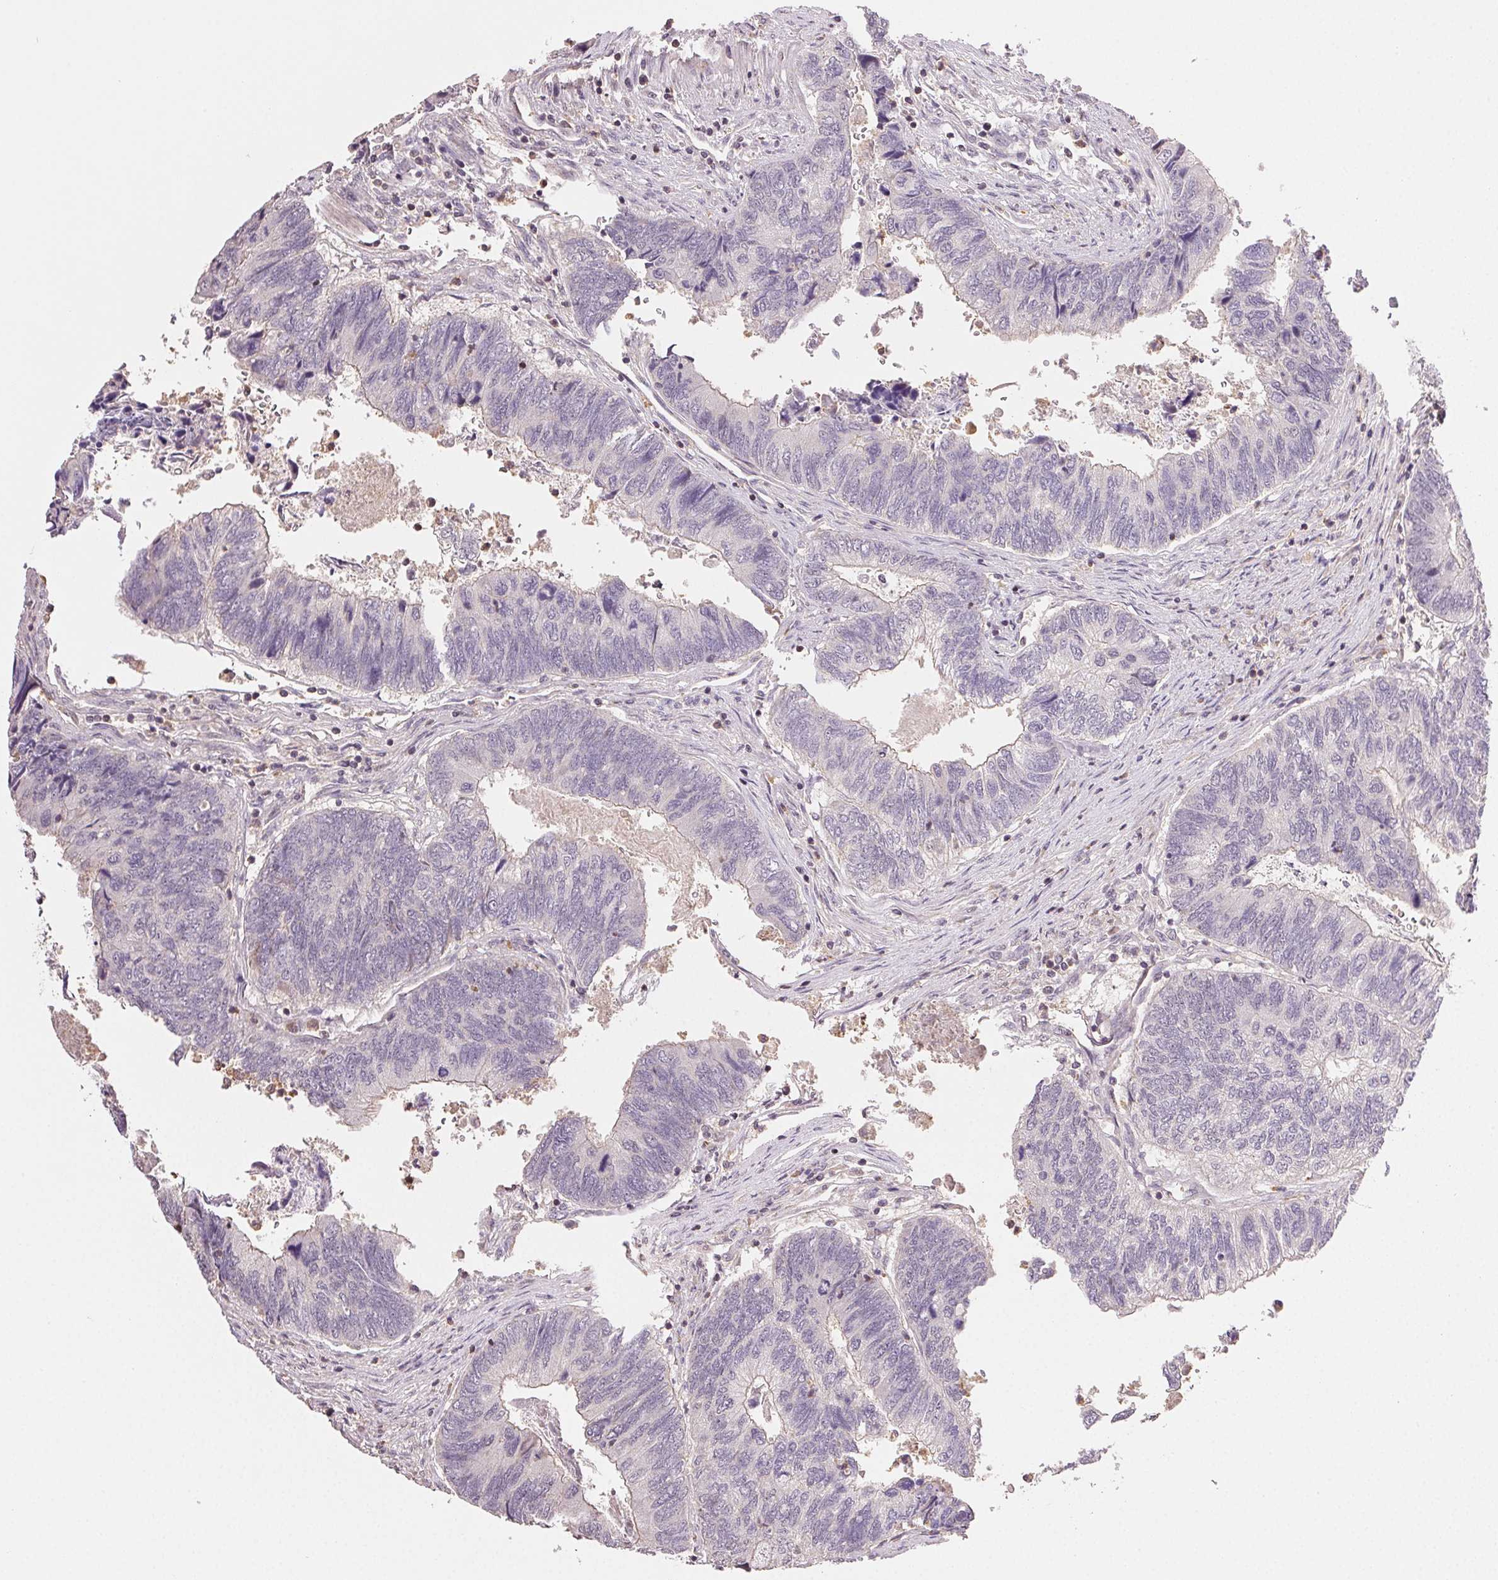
{"staining": {"intensity": "weak", "quantity": "<25%", "location": "cytoplasmic/membranous"}, "tissue": "colorectal cancer", "cell_type": "Tumor cells", "image_type": "cancer", "snomed": [{"axis": "morphology", "description": "Adenocarcinoma, NOS"}, {"axis": "topography", "description": "Colon"}], "caption": "Tumor cells show no significant protein staining in adenocarcinoma (colorectal).", "gene": "TMEM253", "patient": {"sex": "female", "age": 67}}